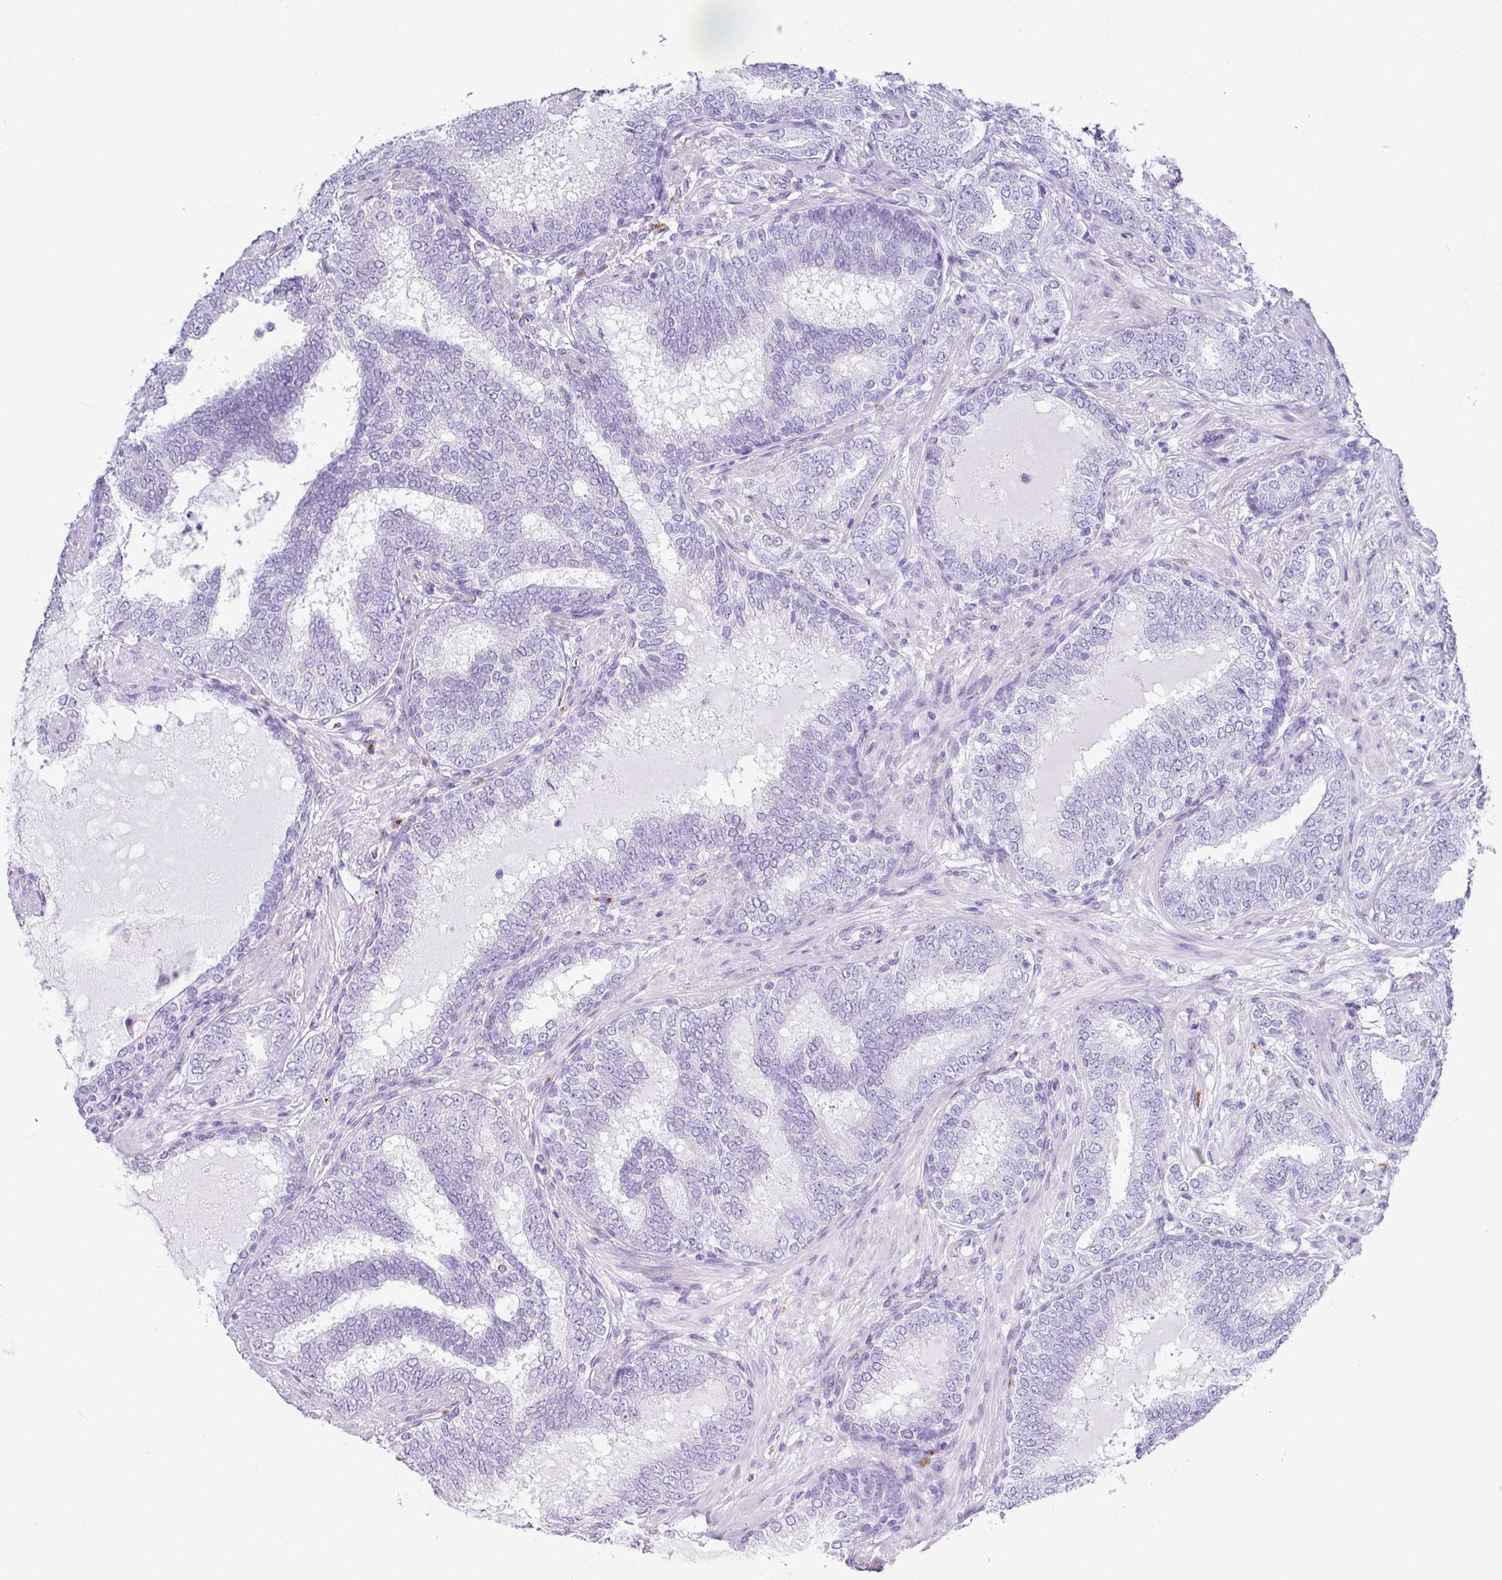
{"staining": {"intensity": "negative", "quantity": "none", "location": "none"}, "tissue": "prostate cancer", "cell_type": "Tumor cells", "image_type": "cancer", "snomed": [{"axis": "morphology", "description": "Adenocarcinoma, High grade"}, {"axis": "topography", "description": "Prostate"}], "caption": "The immunohistochemistry (IHC) image has no significant expression in tumor cells of prostate high-grade adenocarcinoma tissue.", "gene": "ZG16", "patient": {"sex": "male", "age": 72}}